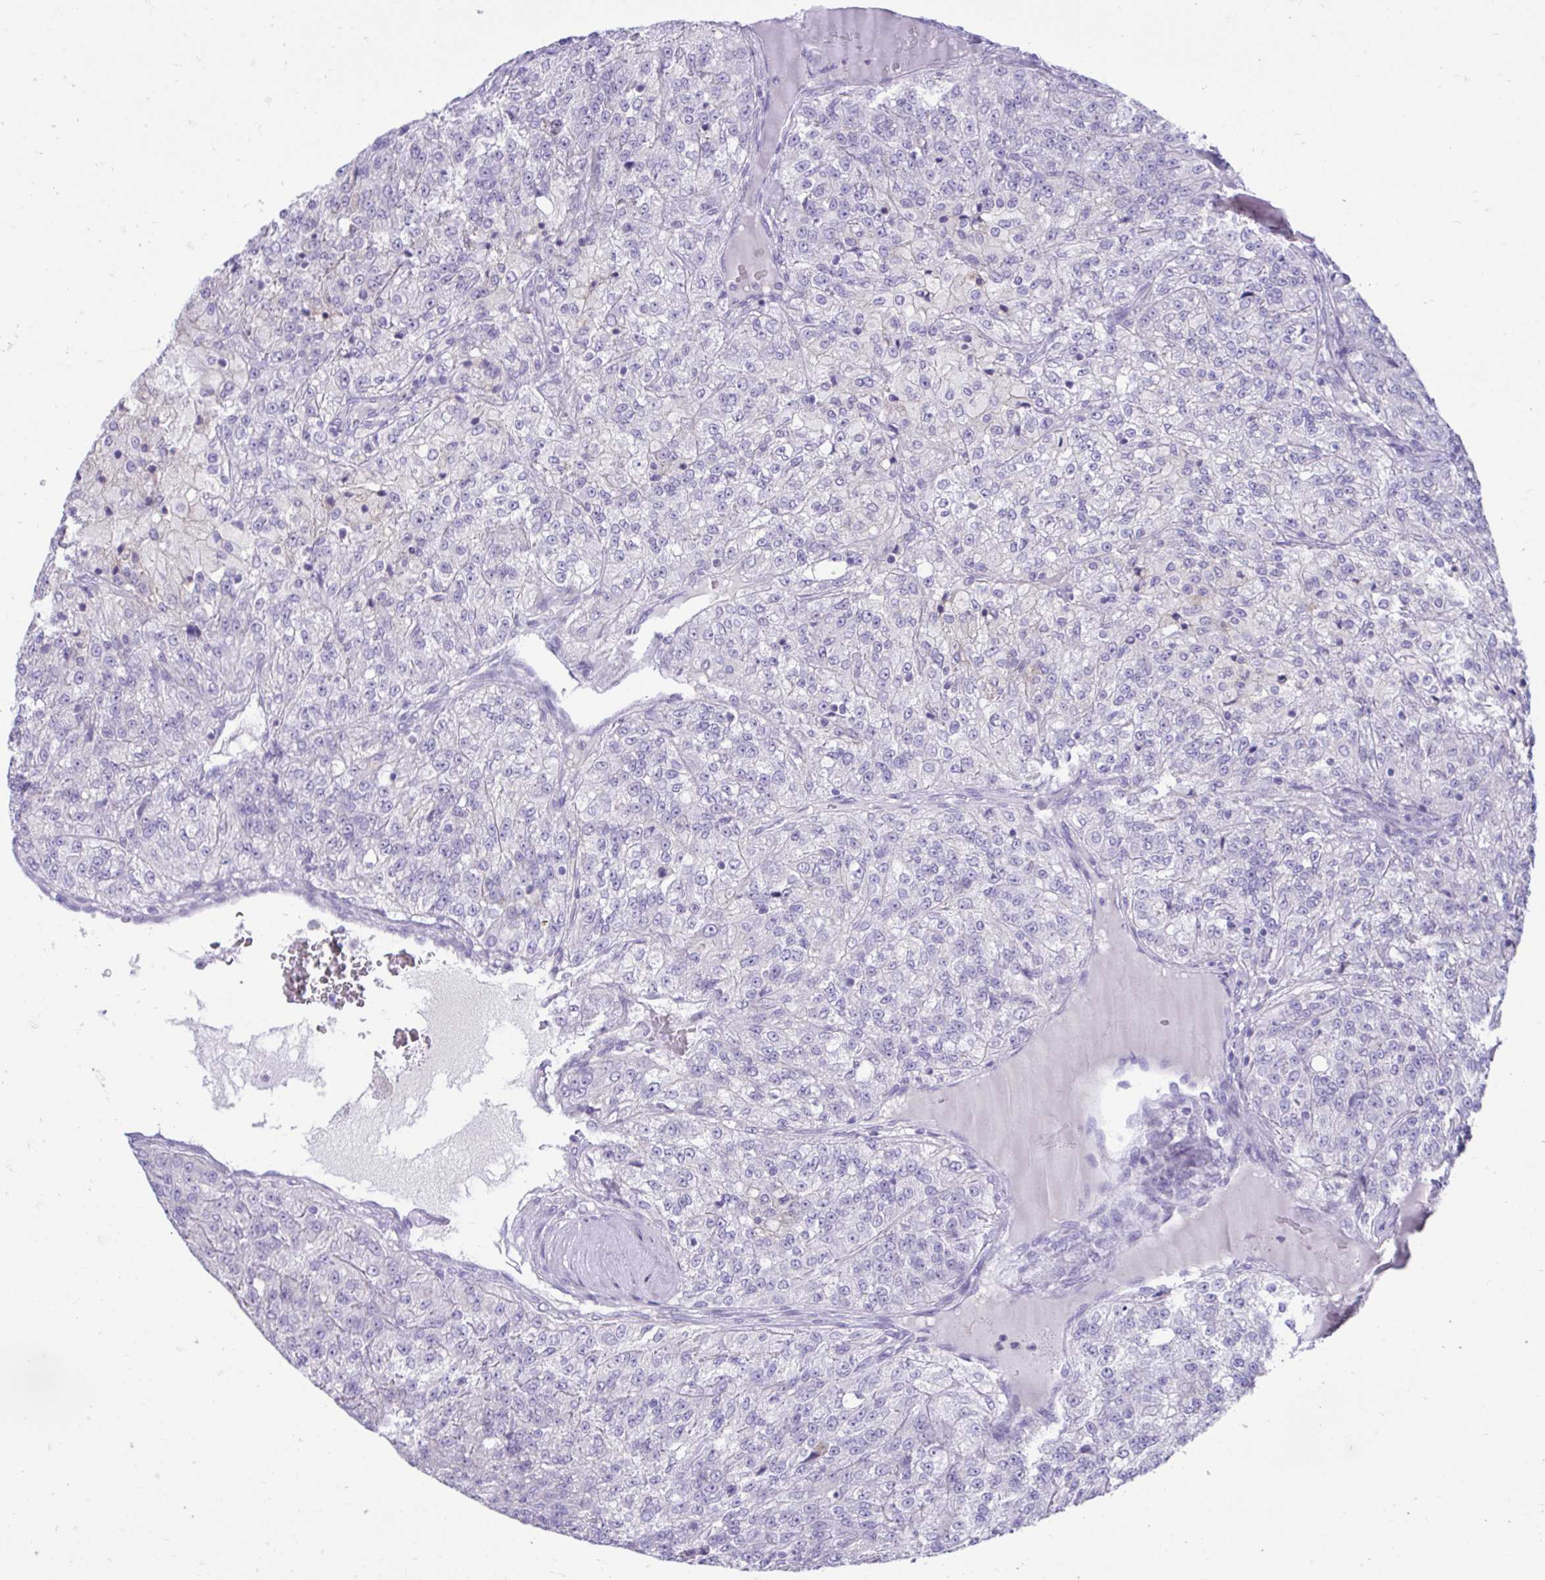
{"staining": {"intensity": "negative", "quantity": "none", "location": "none"}, "tissue": "renal cancer", "cell_type": "Tumor cells", "image_type": "cancer", "snomed": [{"axis": "morphology", "description": "Adenocarcinoma, NOS"}, {"axis": "topography", "description": "Kidney"}], "caption": "Tumor cells show no significant expression in renal cancer (adenocarcinoma).", "gene": "PLEKHH1", "patient": {"sex": "female", "age": 63}}